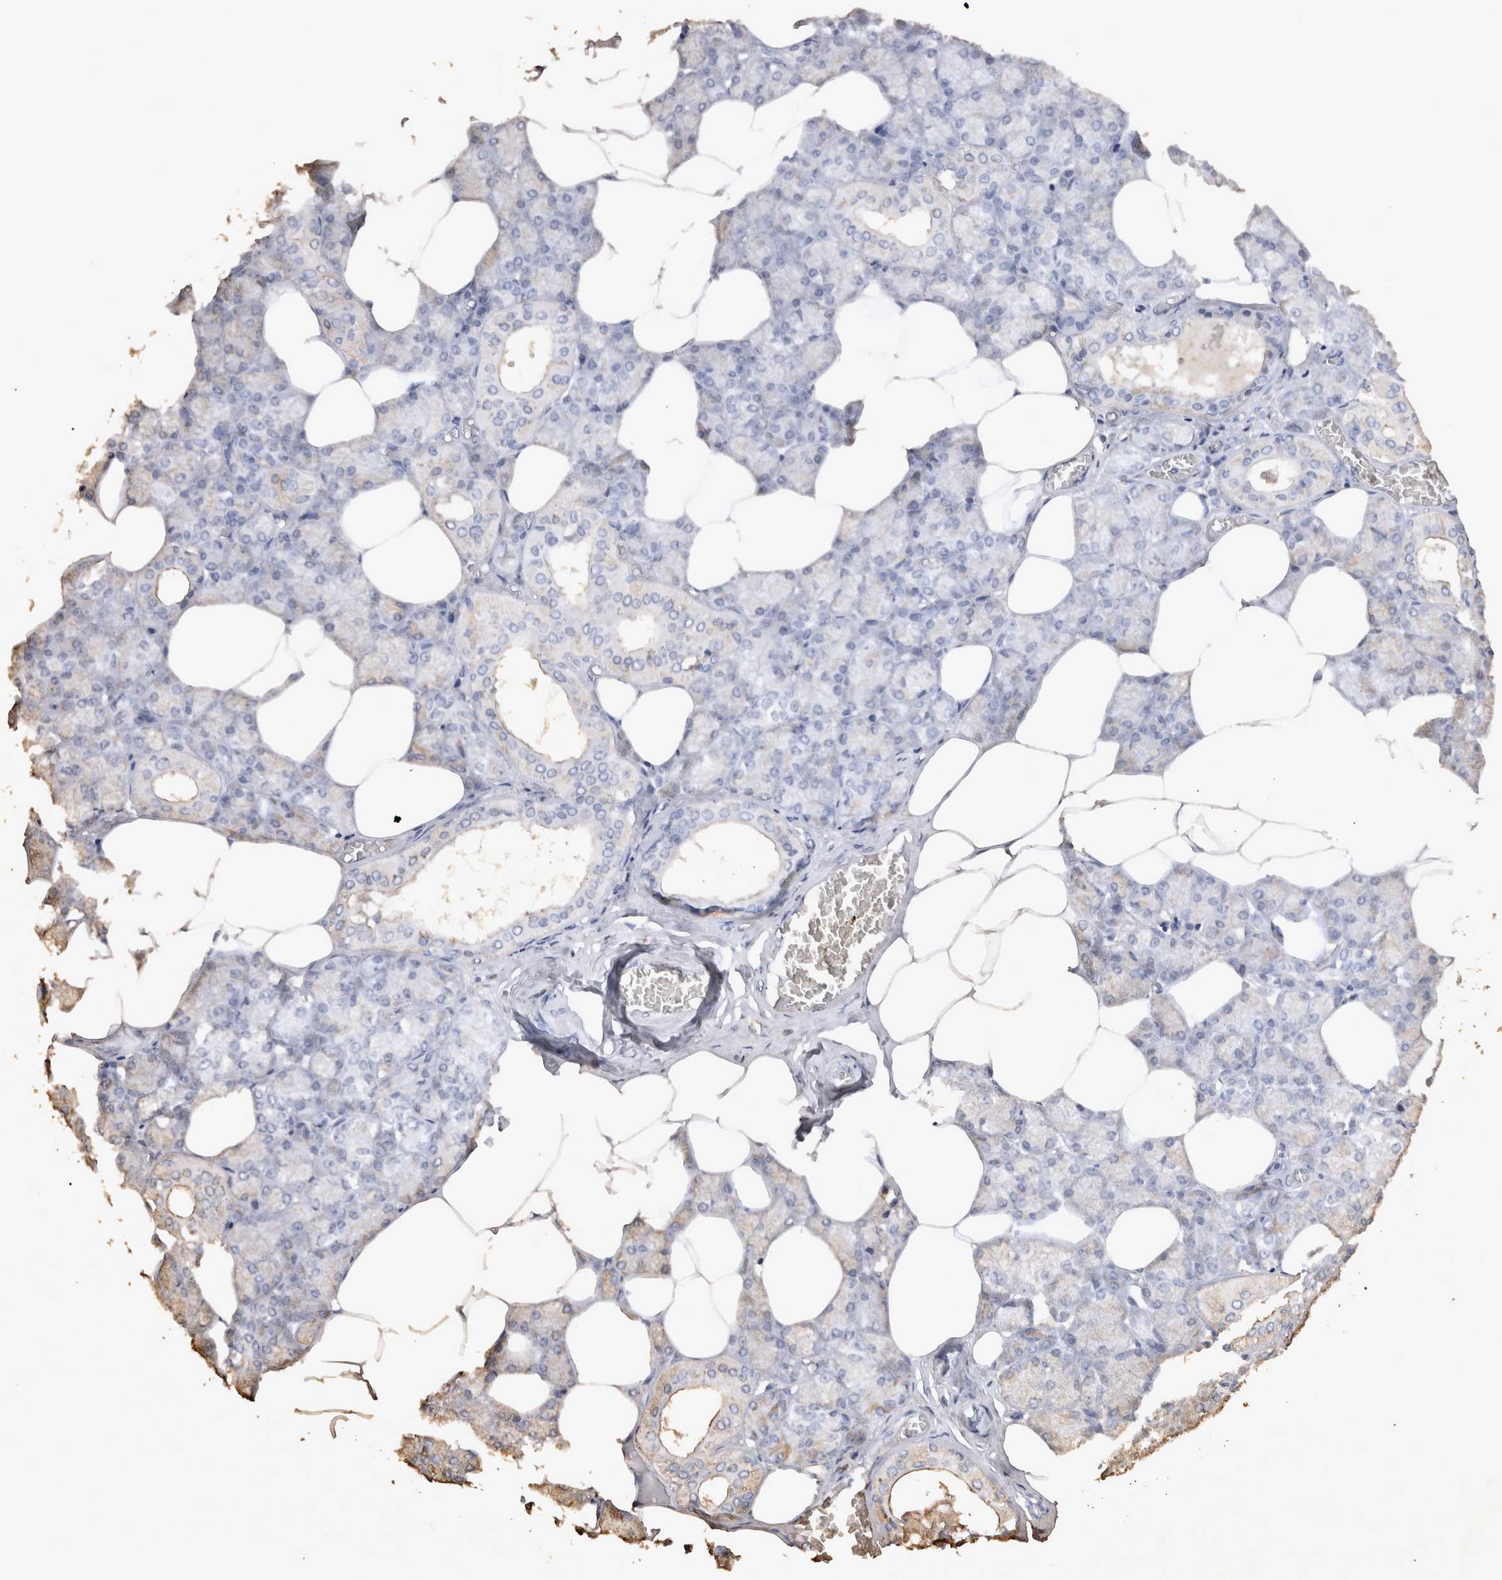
{"staining": {"intensity": "weak", "quantity": "<25%", "location": "cytoplasmic/membranous"}, "tissue": "salivary gland", "cell_type": "Glandular cells", "image_type": "normal", "snomed": [{"axis": "morphology", "description": "Normal tissue, NOS"}, {"axis": "topography", "description": "Salivary gland"}], "caption": "Immunohistochemistry of benign salivary gland exhibits no expression in glandular cells.", "gene": "IL17RC", "patient": {"sex": "male", "age": 62}}